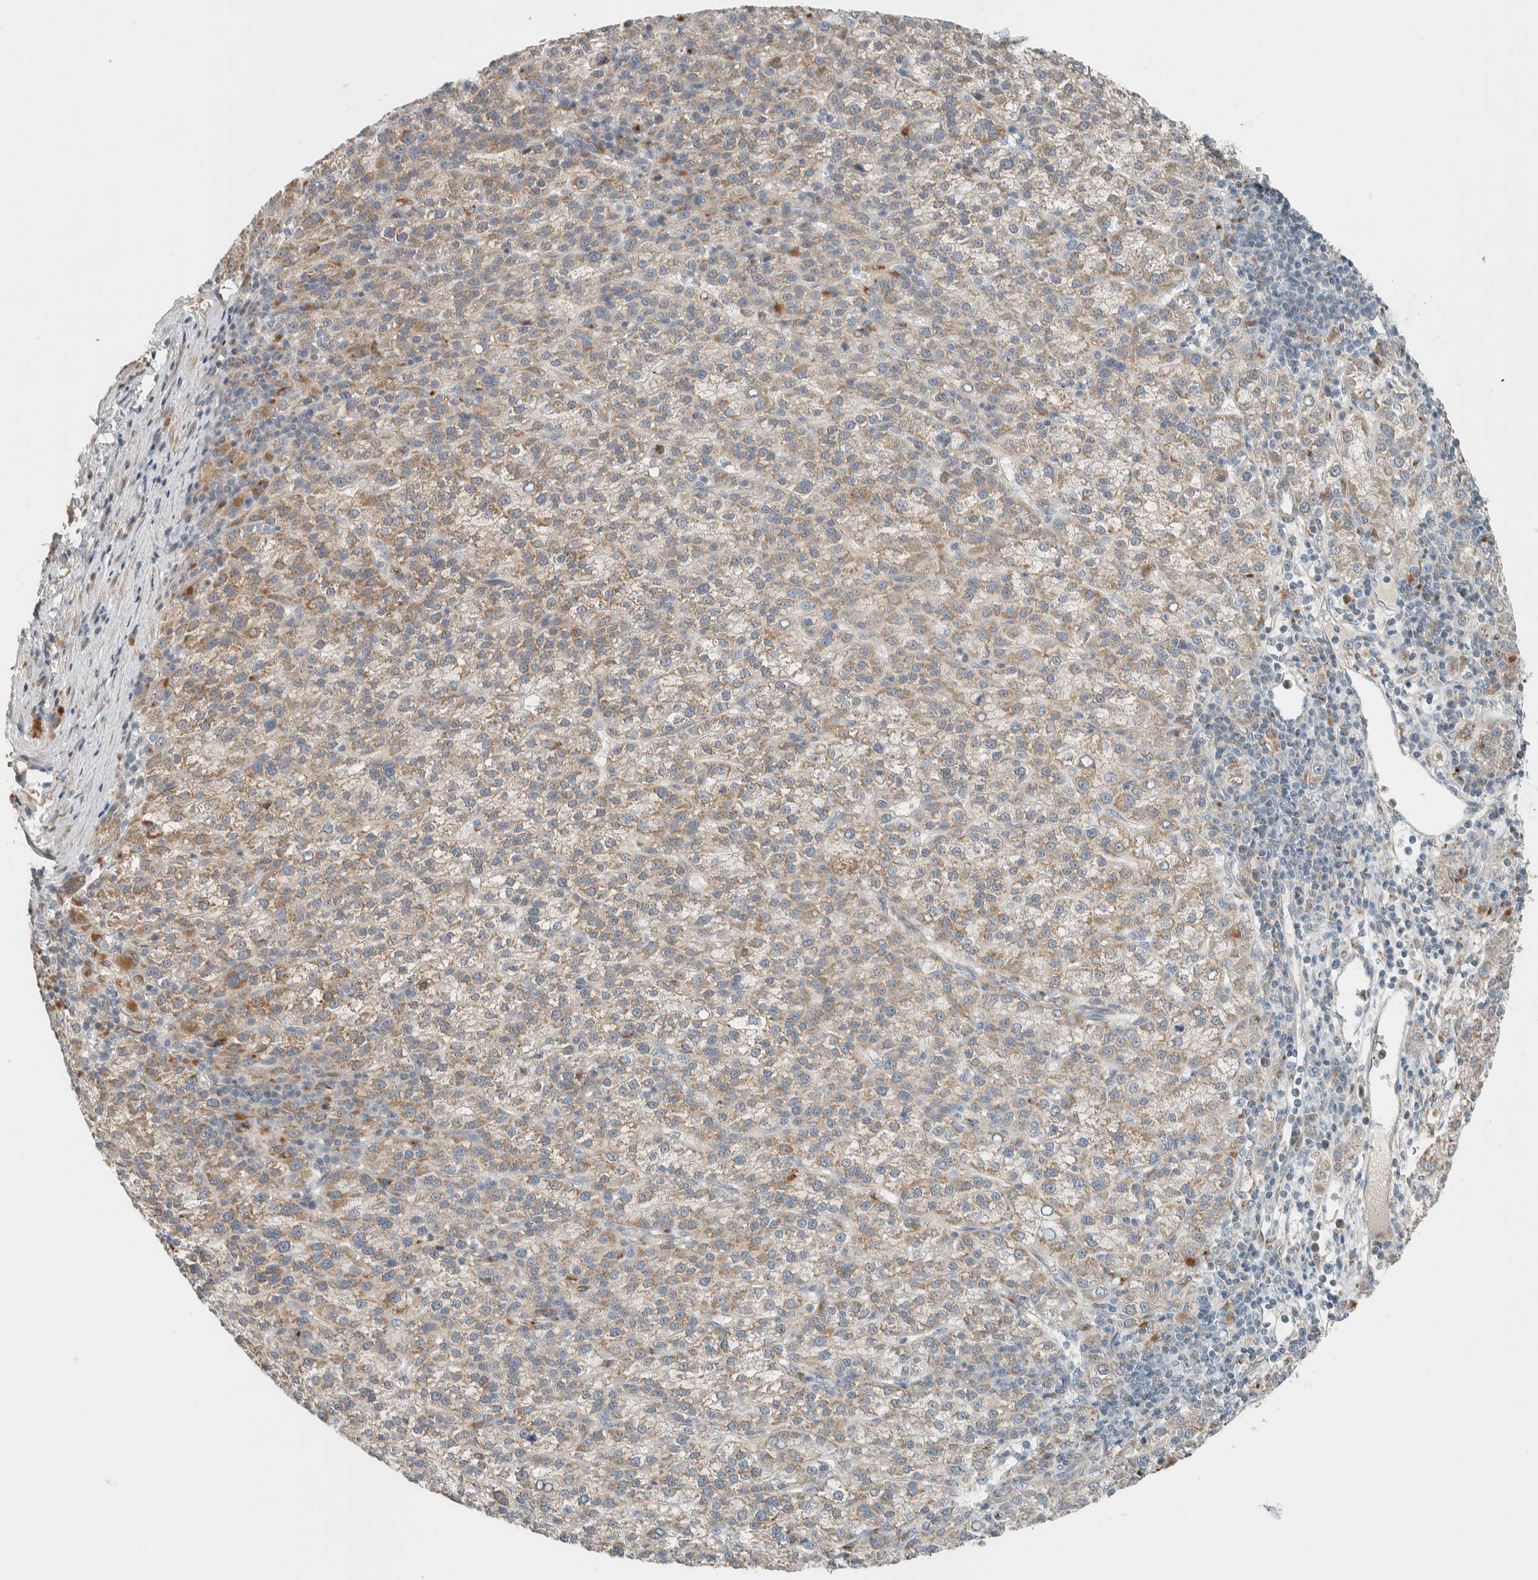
{"staining": {"intensity": "moderate", "quantity": "25%-75%", "location": "cytoplasmic/membranous"}, "tissue": "liver cancer", "cell_type": "Tumor cells", "image_type": "cancer", "snomed": [{"axis": "morphology", "description": "Carcinoma, Hepatocellular, NOS"}, {"axis": "topography", "description": "Liver"}], "caption": "Protein staining demonstrates moderate cytoplasmic/membranous positivity in about 25%-75% of tumor cells in liver hepatocellular carcinoma.", "gene": "SLFN12L", "patient": {"sex": "female", "age": 58}}